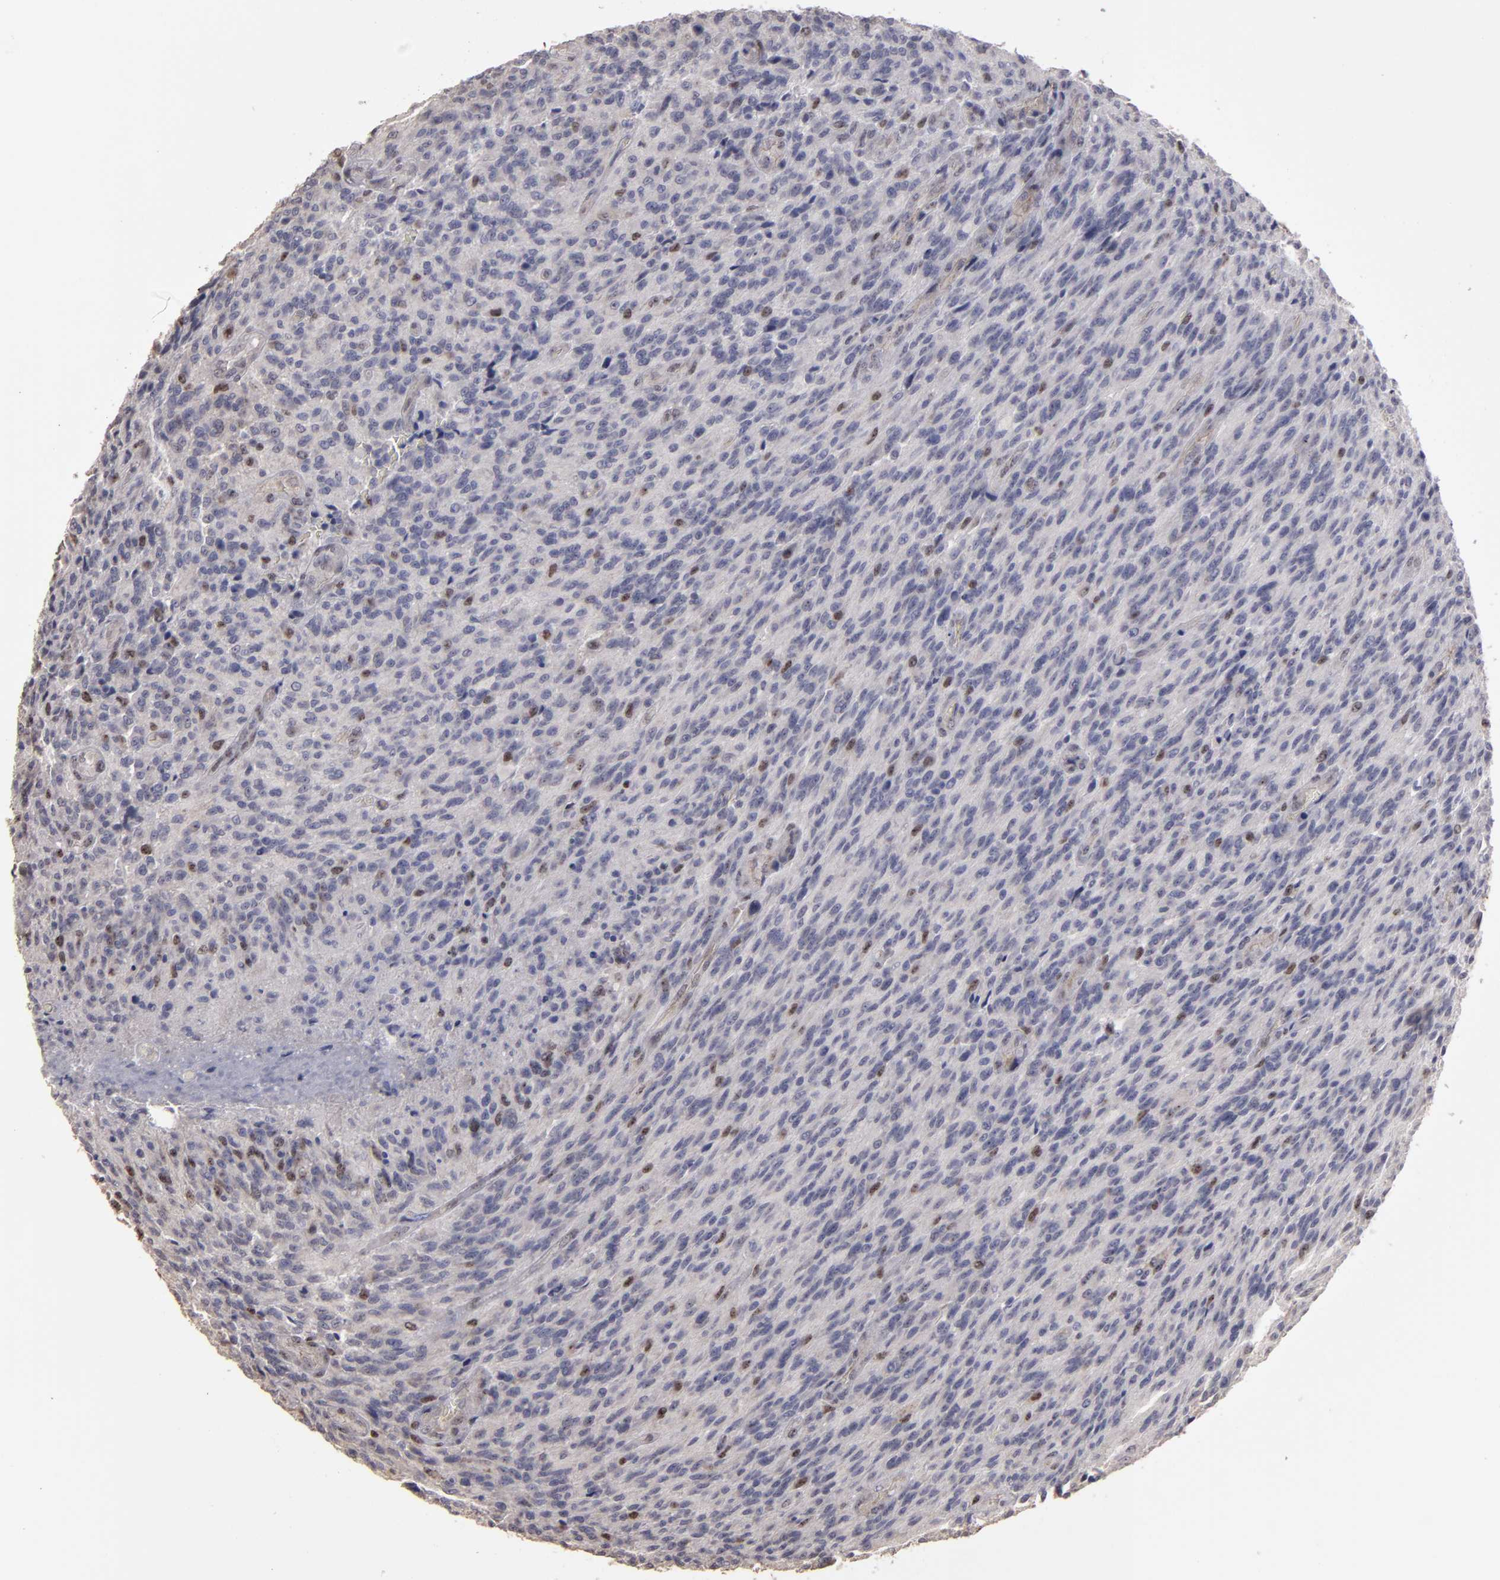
{"staining": {"intensity": "negative", "quantity": "none", "location": "none"}, "tissue": "glioma", "cell_type": "Tumor cells", "image_type": "cancer", "snomed": [{"axis": "morphology", "description": "Normal tissue, NOS"}, {"axis": "morphology", "description": "Glioma, malignant, High grade"}, {"axis": "topography", "description": "Cerebral cortex"}], "caption": "This is a micrograph of immunohistochemistry (IHC) staining of malignant glioma (high-grade), which shows no expression in tumor cells. (DAB immunohistochemistry, high magnification).", "gene": "CD55", "patient": {"sex": "male", "age": 56}}